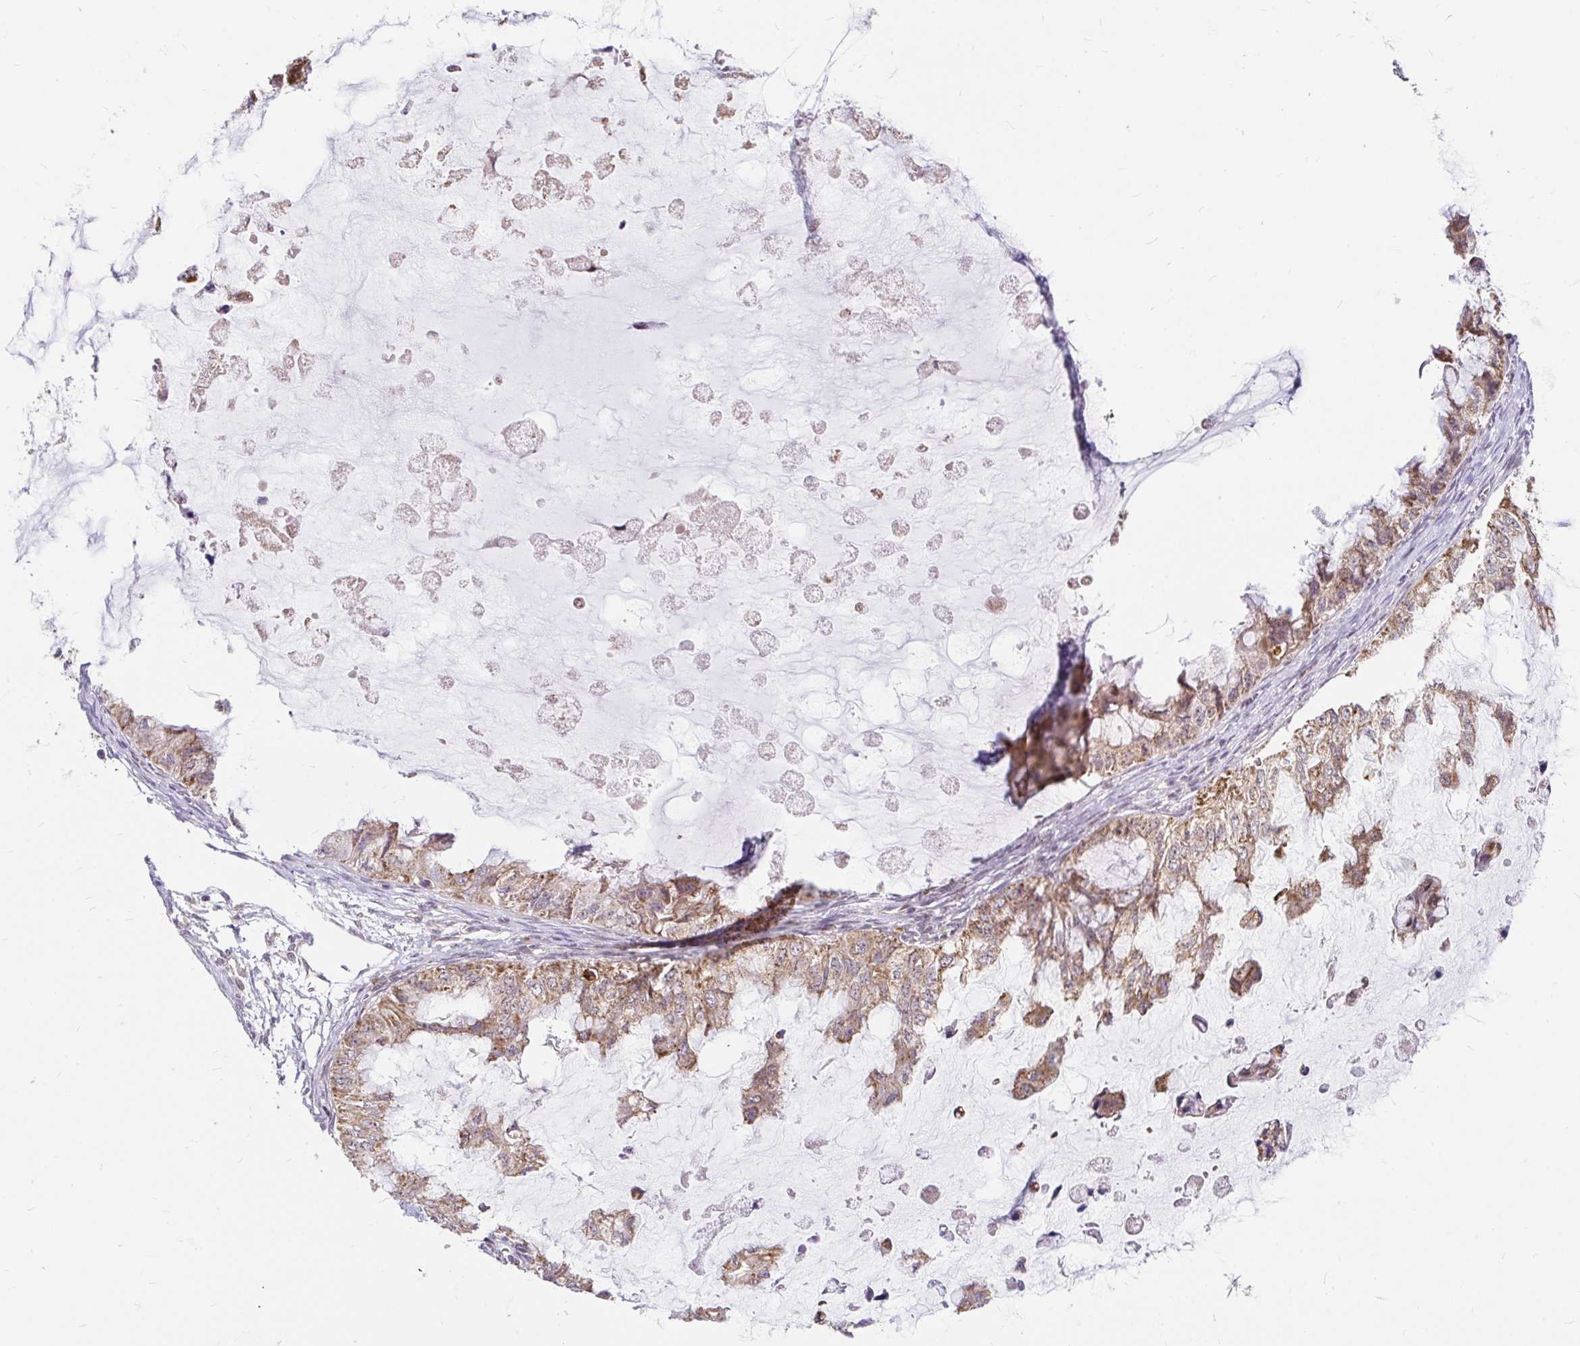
{"staining": {"intensity": "moderate", "quantity": ">75%", "location": "cytoplasmic/membranous"}, "tissue": "ovarian cancer", "cell_type": "Tumor cells", "image_type": "cancer", "snomed": [{"axis": "morphology", "description": "Cystadenocarcinoma, mucinous, NOS"}, {"axis": "topography", "description": "Ovary"}], "caption": "This image exhibits mucinous cystadenocarcinoma (ovarian) stained with immunohistochemistry (IHC) to label a protein in brown. The cytoplasmic/membranous of tumor cells show moderate positivity for the protein. Nuclei are counter-stained blue.", "gene": "TIMM50", "patient": {"sex": "female", "age": 72}}